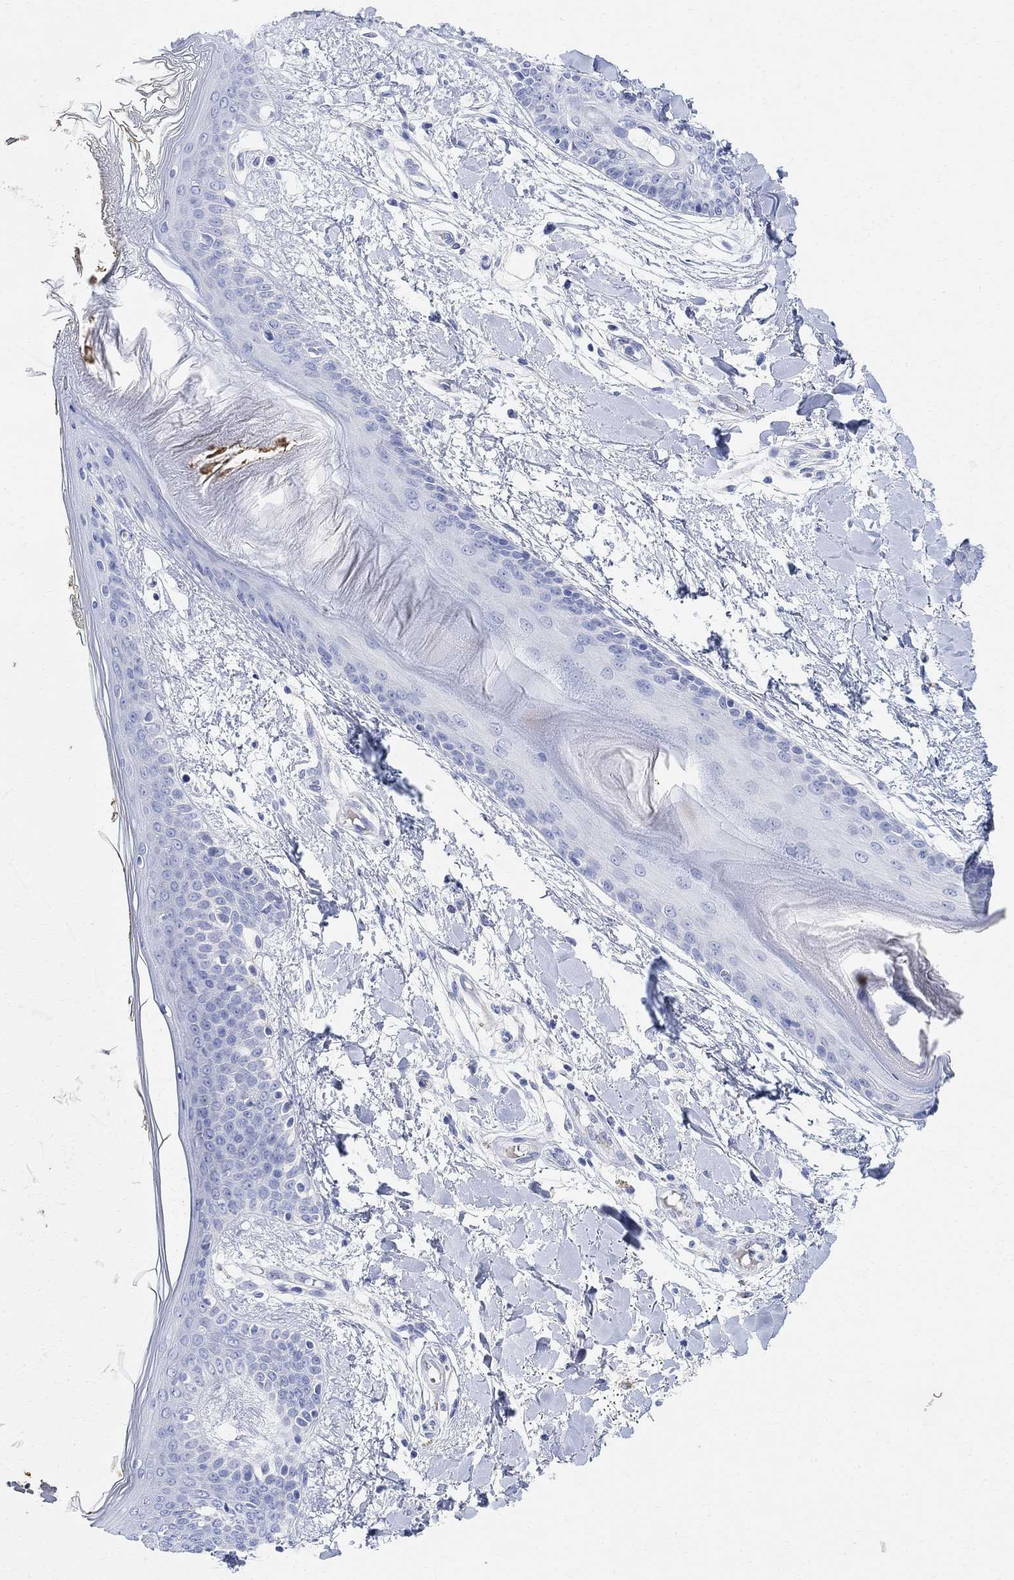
{"staining": {"intensity": "negative", "quantity": "none", "location": "none"}, "tissue": "skin", "cell_type": "Fibroblasts", "image_type": "normal", "snomed": [{"axis": "morphology", "description": "Normal tissue, NOS"}, {"axis": "topography", "description": "Skin"}], "caption": "Human skin stained for a protein using immunohistochemistry (IHC) demonstrates no positivity in fibroblasts.", "gene": "RETNLB", "patient": {"sex": "female", "age": 34}}